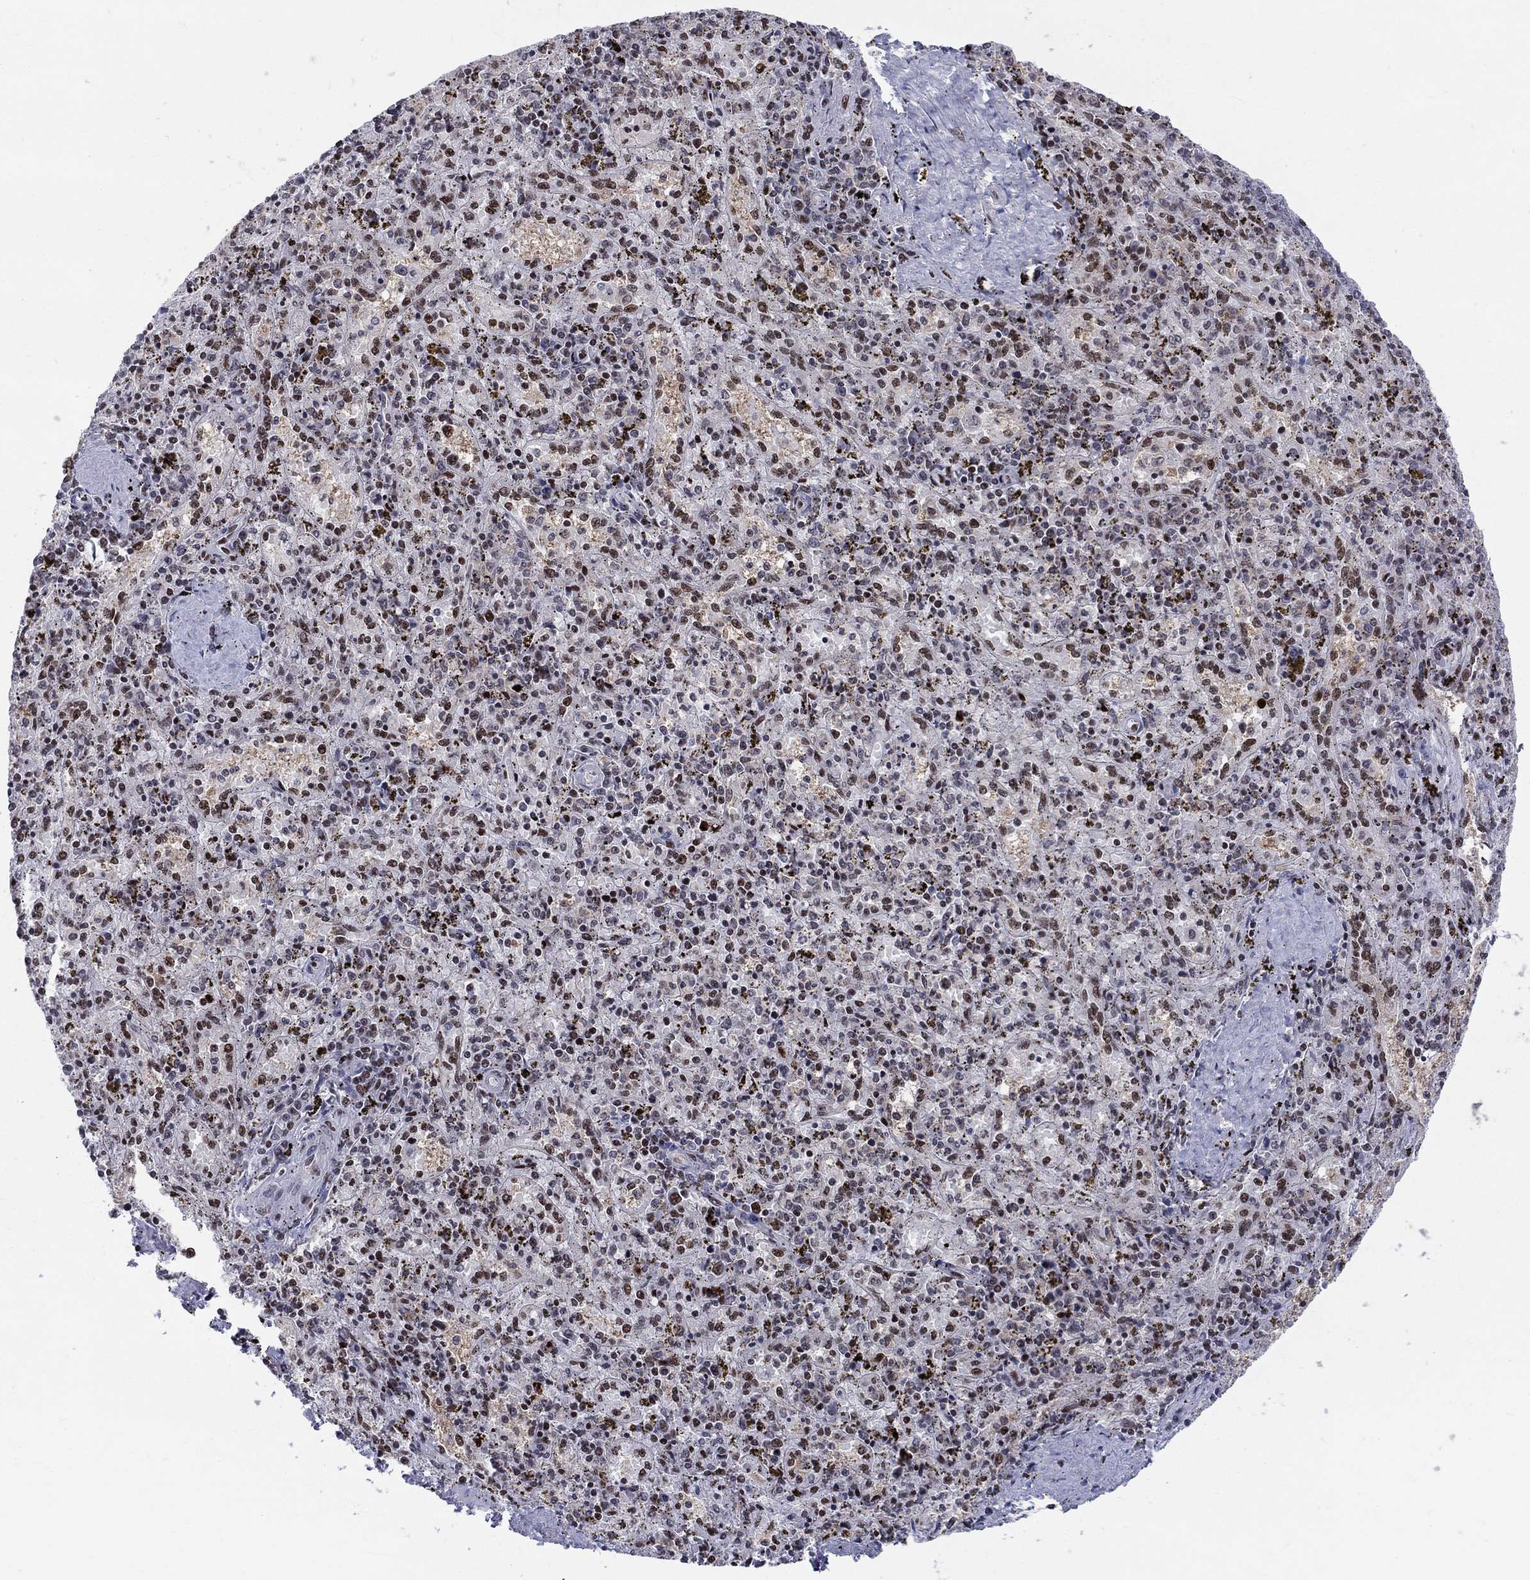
{"staining": {"intensity": "strong", "quantity": "25%-75%", "location": "nuclear"}, "tissue": "spleen", "cell_type": "Cells in red pulp", "image_type": "normal", "snomed": [{"axis": "morphology", "description": "Normal tissue, NOS"}, {"axis": "topography", "description": "Spleen"}], "caption": "This is an image of immunohistochemistry staining of normal spleen, which shows strong staining in the nuclear of cells in red pulp.", "gene": "ZNHIT3", "patient": {"sex": "female", "age": 50}}